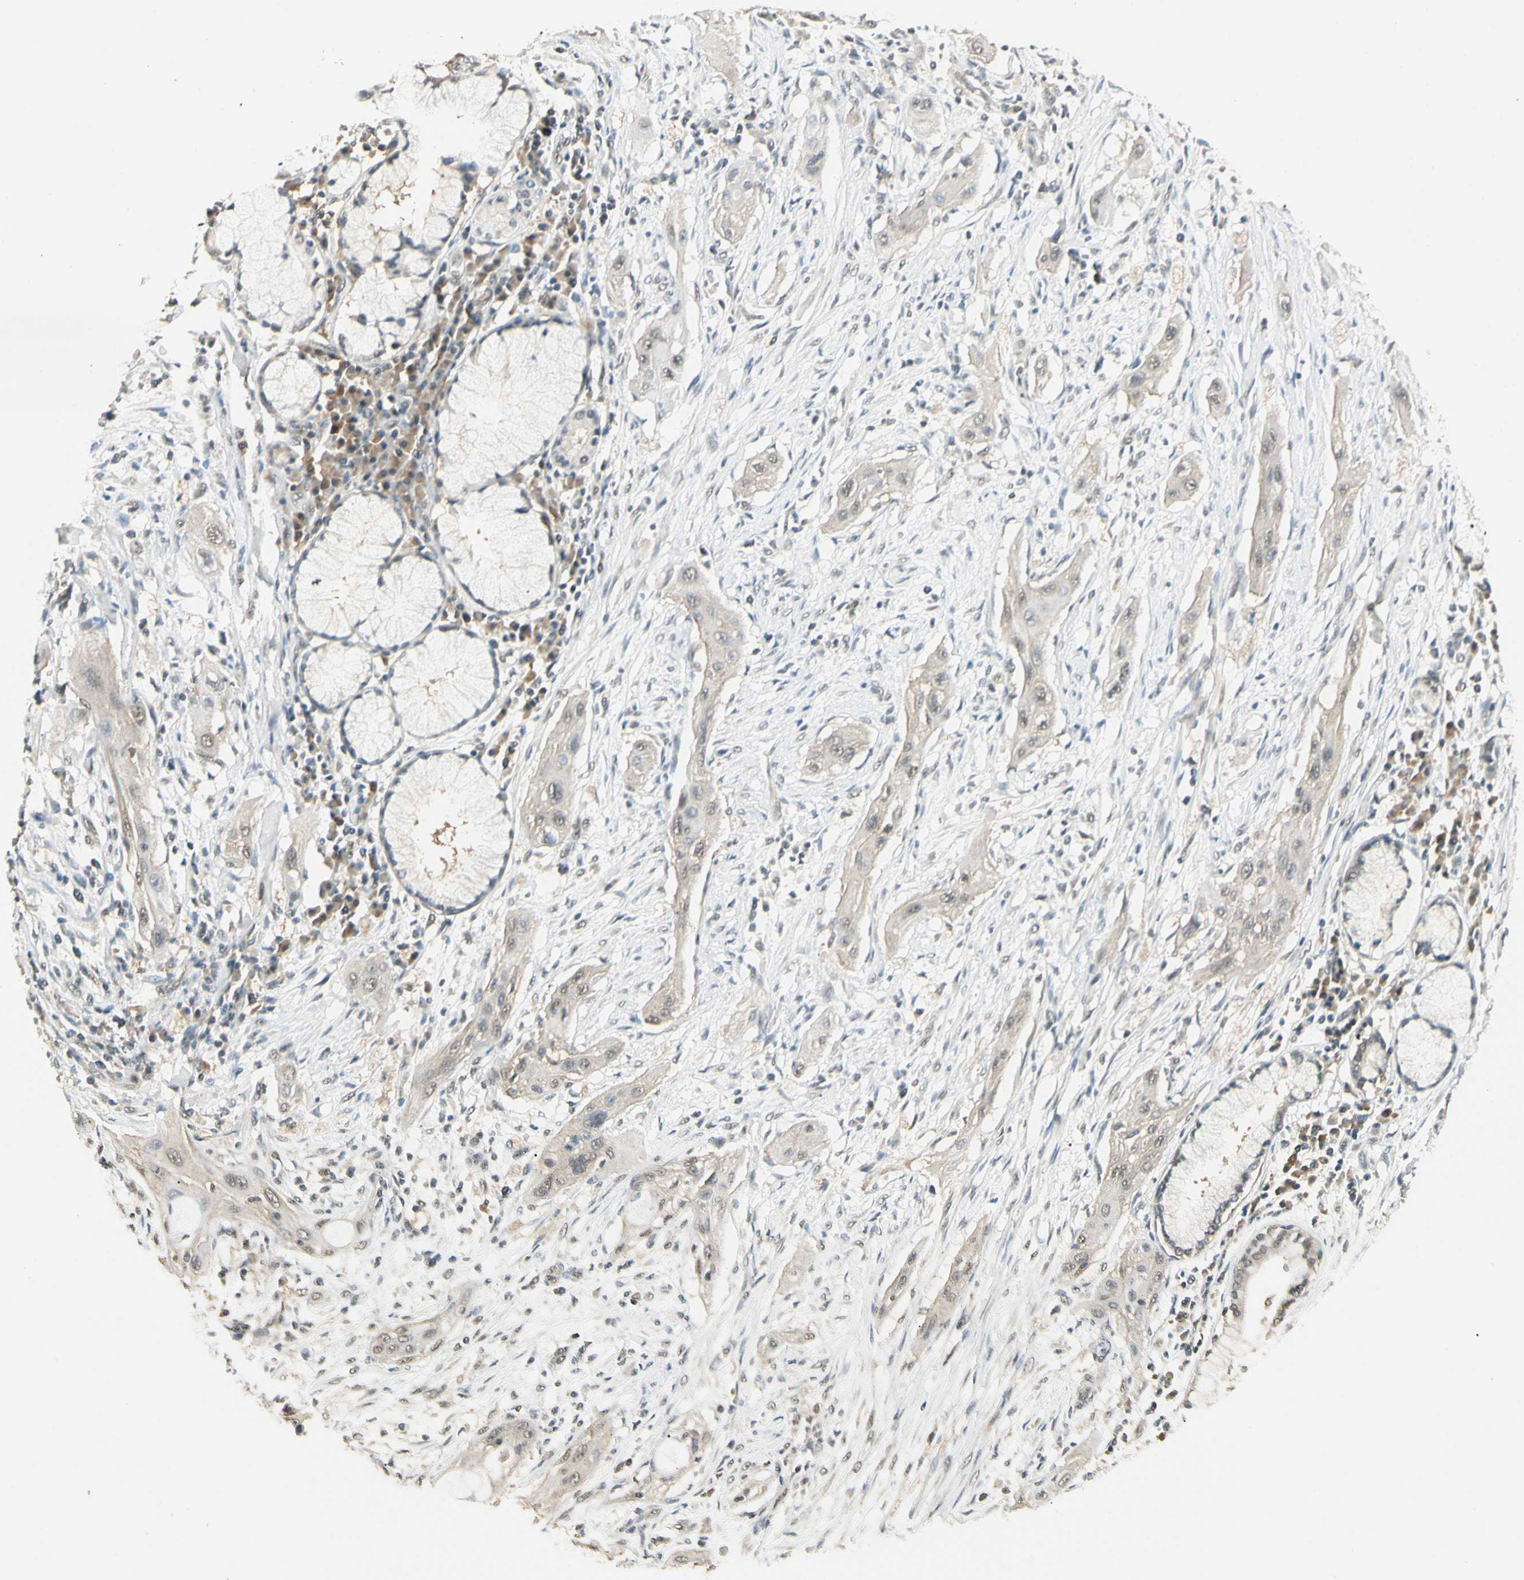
{"staining": {"intensity": "weak", "quantity": "<25%", "location": "nuclear"}, "tissue": "lung cancer", "cell_type": "Tumor cells", "image_type": "cancer", "snomed": [{"axis": "morphology", "description": "Squamous cell carcinoma, NOS"}, {"axis": "topography", "description": "Lung"}], "caption": "High magnification brightfield microscopy of lung squamous cell carcinoma stained with DAB (3,3'-diaminobenzidine) (brown) and counterstained with hematoxylin (blue): tumor cells show no significant expression.", "gene": "SGCA", "patient": {"sex": "female", "age": 47}}